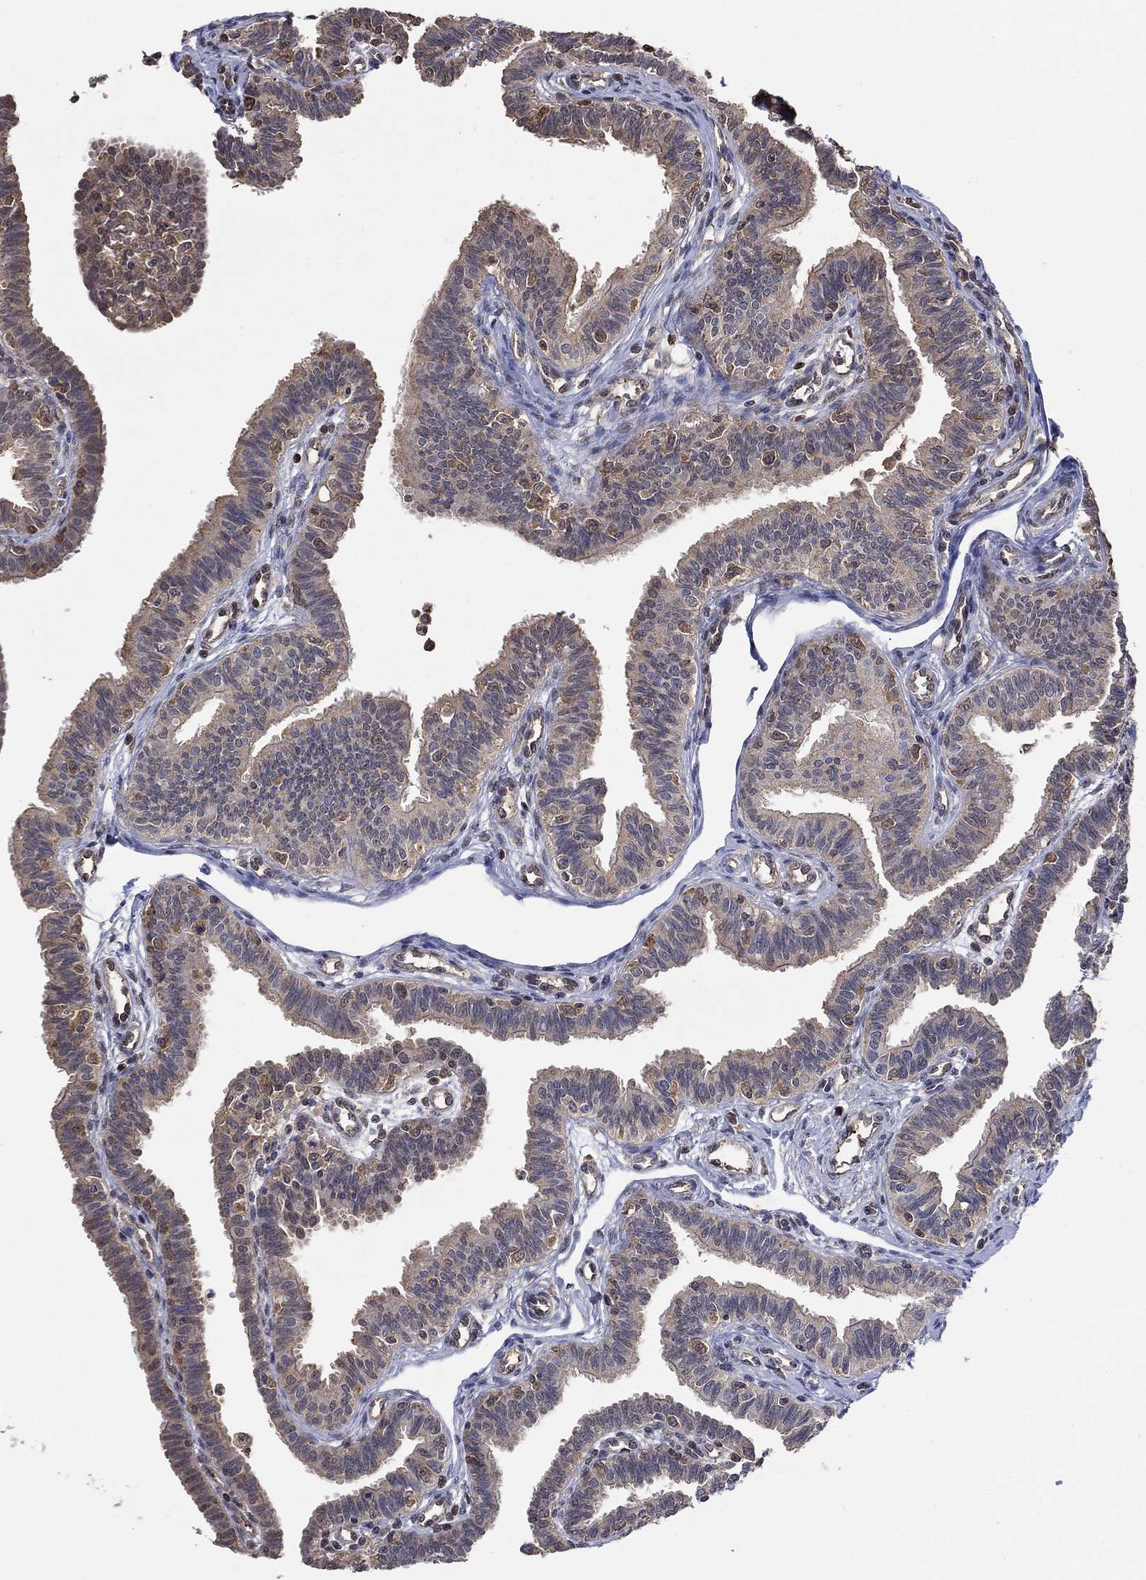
{"staining": {"intensity": "weak", "quantity": ">75%", "location": "cytoplasmic/membranous,nuclear"}, "tissue": "fallopian tube", "cell_type": "Glandular cells", "image_type": "normal", "snomed": [{"axis": "morphology", "description": "Normal tissue, NOS"}, {"axis": "topography", "description": "Fallopian tube"}], "caption": "Human fallopian tube stained for a protein (brown) reveals weak cytoplasmic/membranous,nuclear positive expression in about >75% of glandular cells.", "gene": "RNF114", "patient": {"sex": "female", "age": 36}}